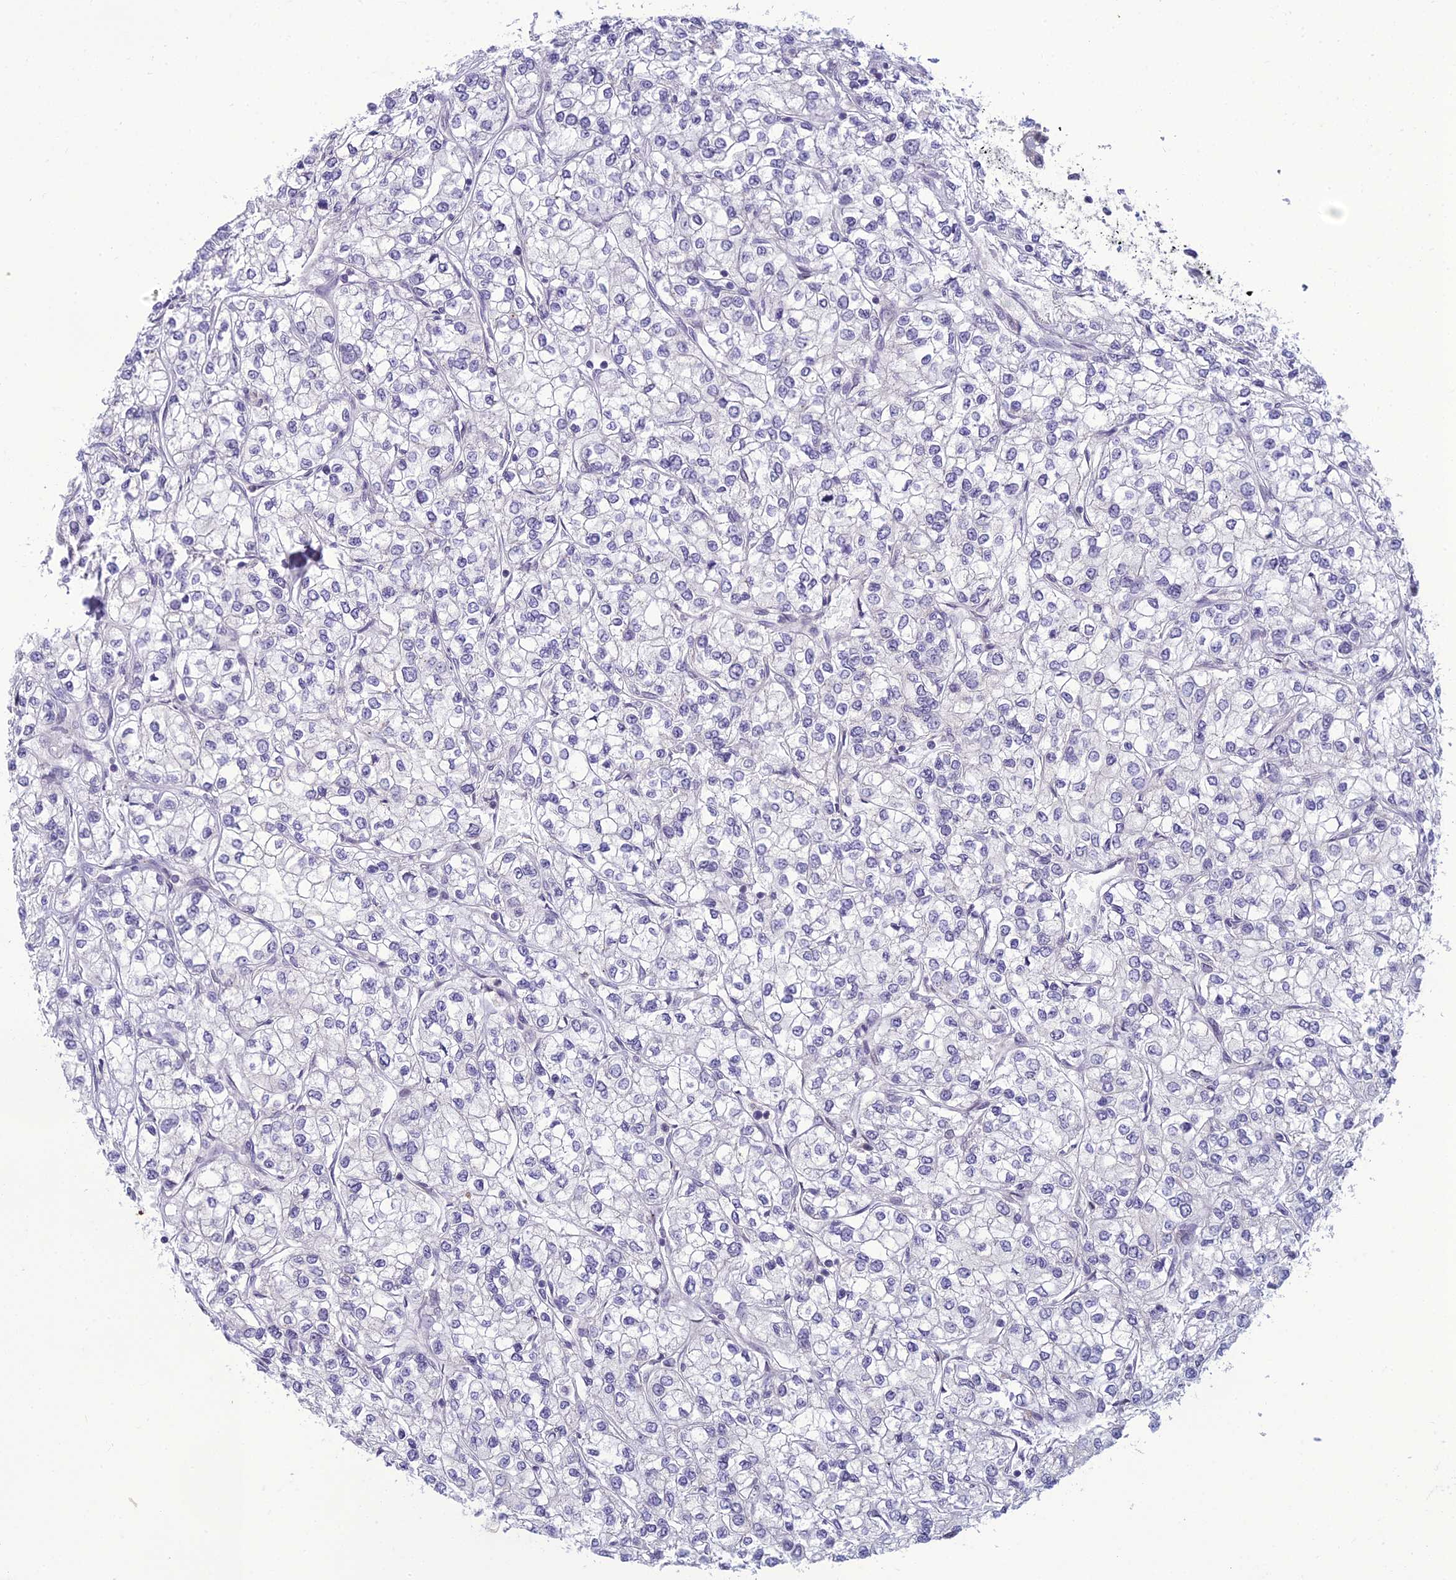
{"staining": {"intensity": "negative", "quantity": "none", "location": "none"}, "tissue": "renal cancer", "cell_type": "Tumor cells", "image_type": "cancer", "snomed": [{"axis": "morphology", "description": "Adenocarcinoma, NOS"}, {"axis": "topography", "description": "Kidney"}], "caption": "The immunohistochemistry (IHC) micrograph has no significant expression in tumor cells of renal adenocarcinoma tissue. (DAB (3,3'-diaminobenzidine) immunohistochemistry visualized using brightfield microscopy, high magnification).", "gene": "DTX2", "patient": {"sex": "male", "age": 80}}